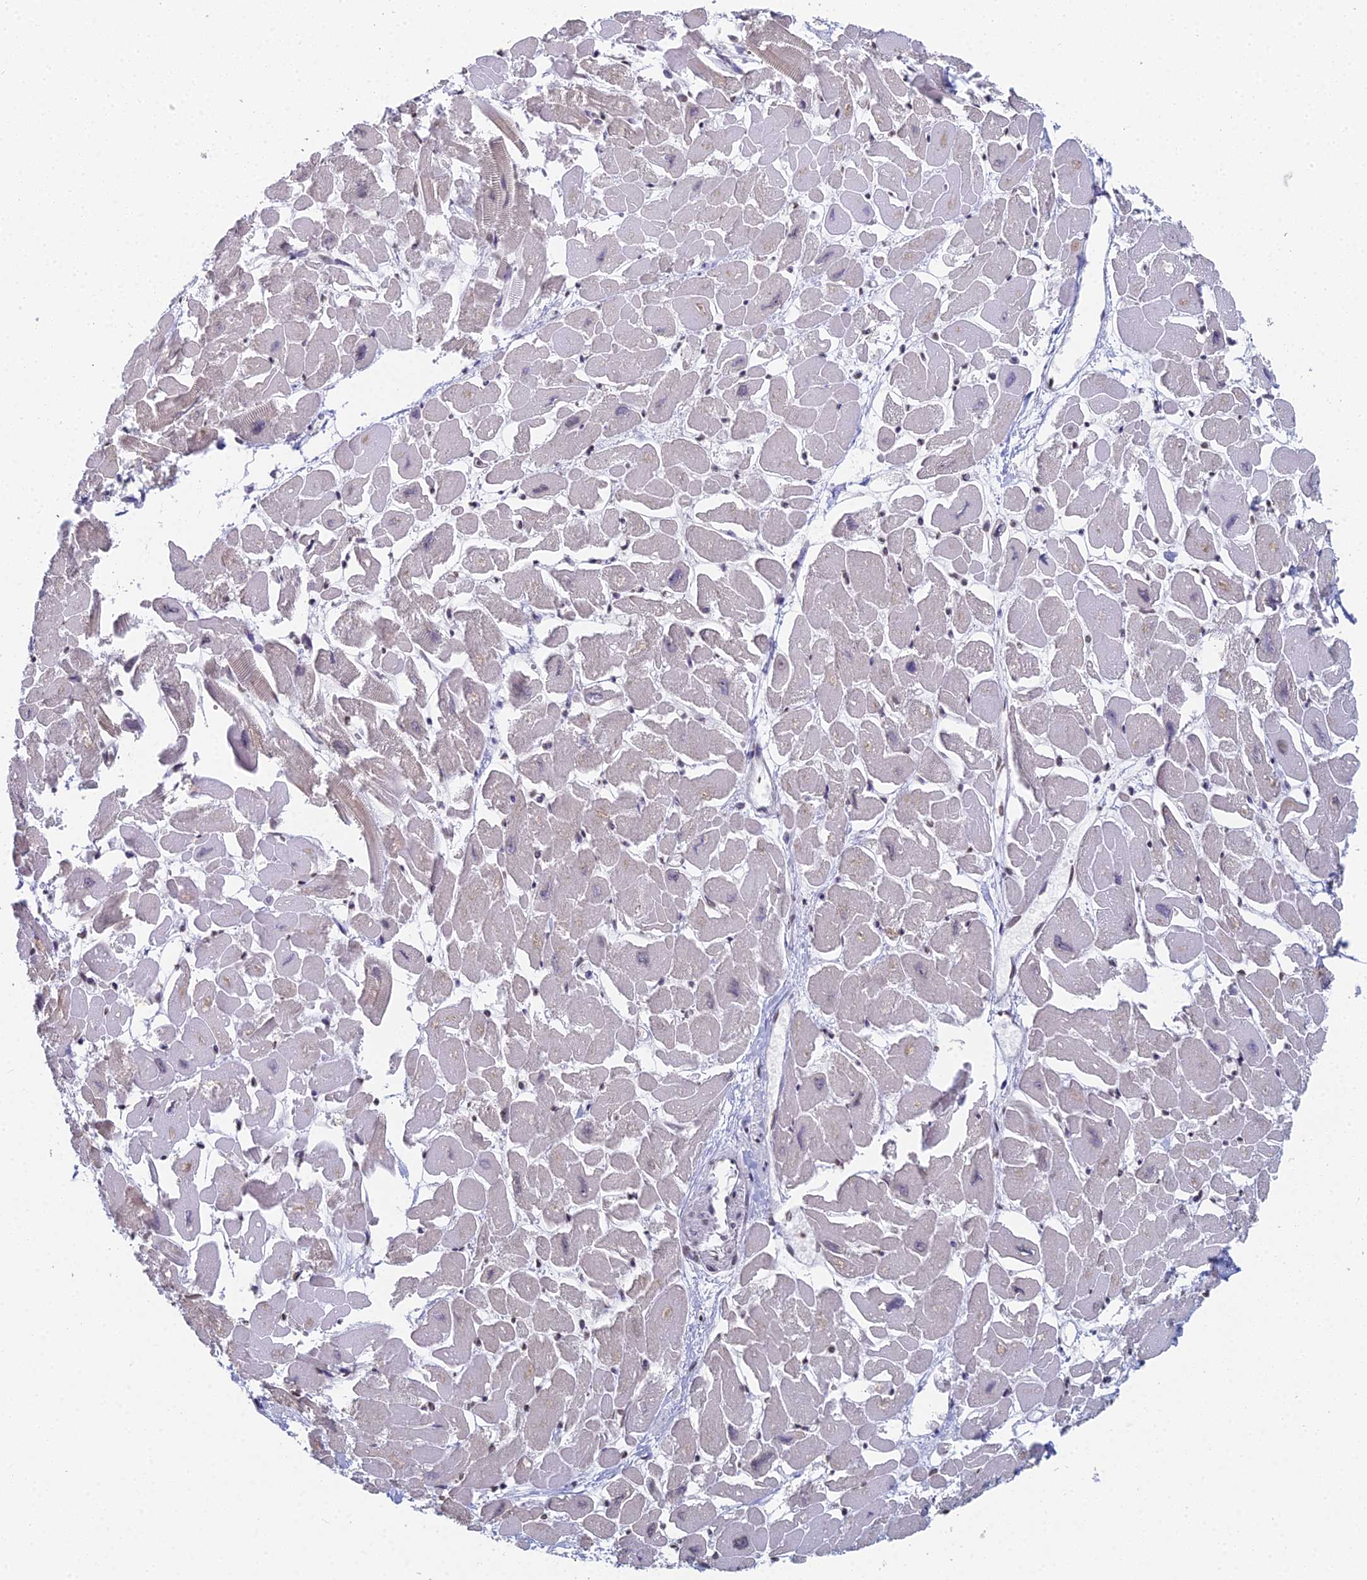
{"staining": {"intensity": "negative", "quantity": "none", "location": "none"}, "tissue": "heart muscle", "cell_type": "Cardiomyocytes", "image_type": "normal", "snomed": [{"axis": "morphology", "description": "Normal tissue, NOS"}, {"axis": "topography", "description": "Heart"}], "caption": "This image is of unremarkable heart muscle stained with immunohistochemistry to label a protein in brown with the nuclei are counter-stained blue. There is no expression in cardiomyocytes.", "gene": "PRR22", "patient": {"sex": "male", "age": 54}}